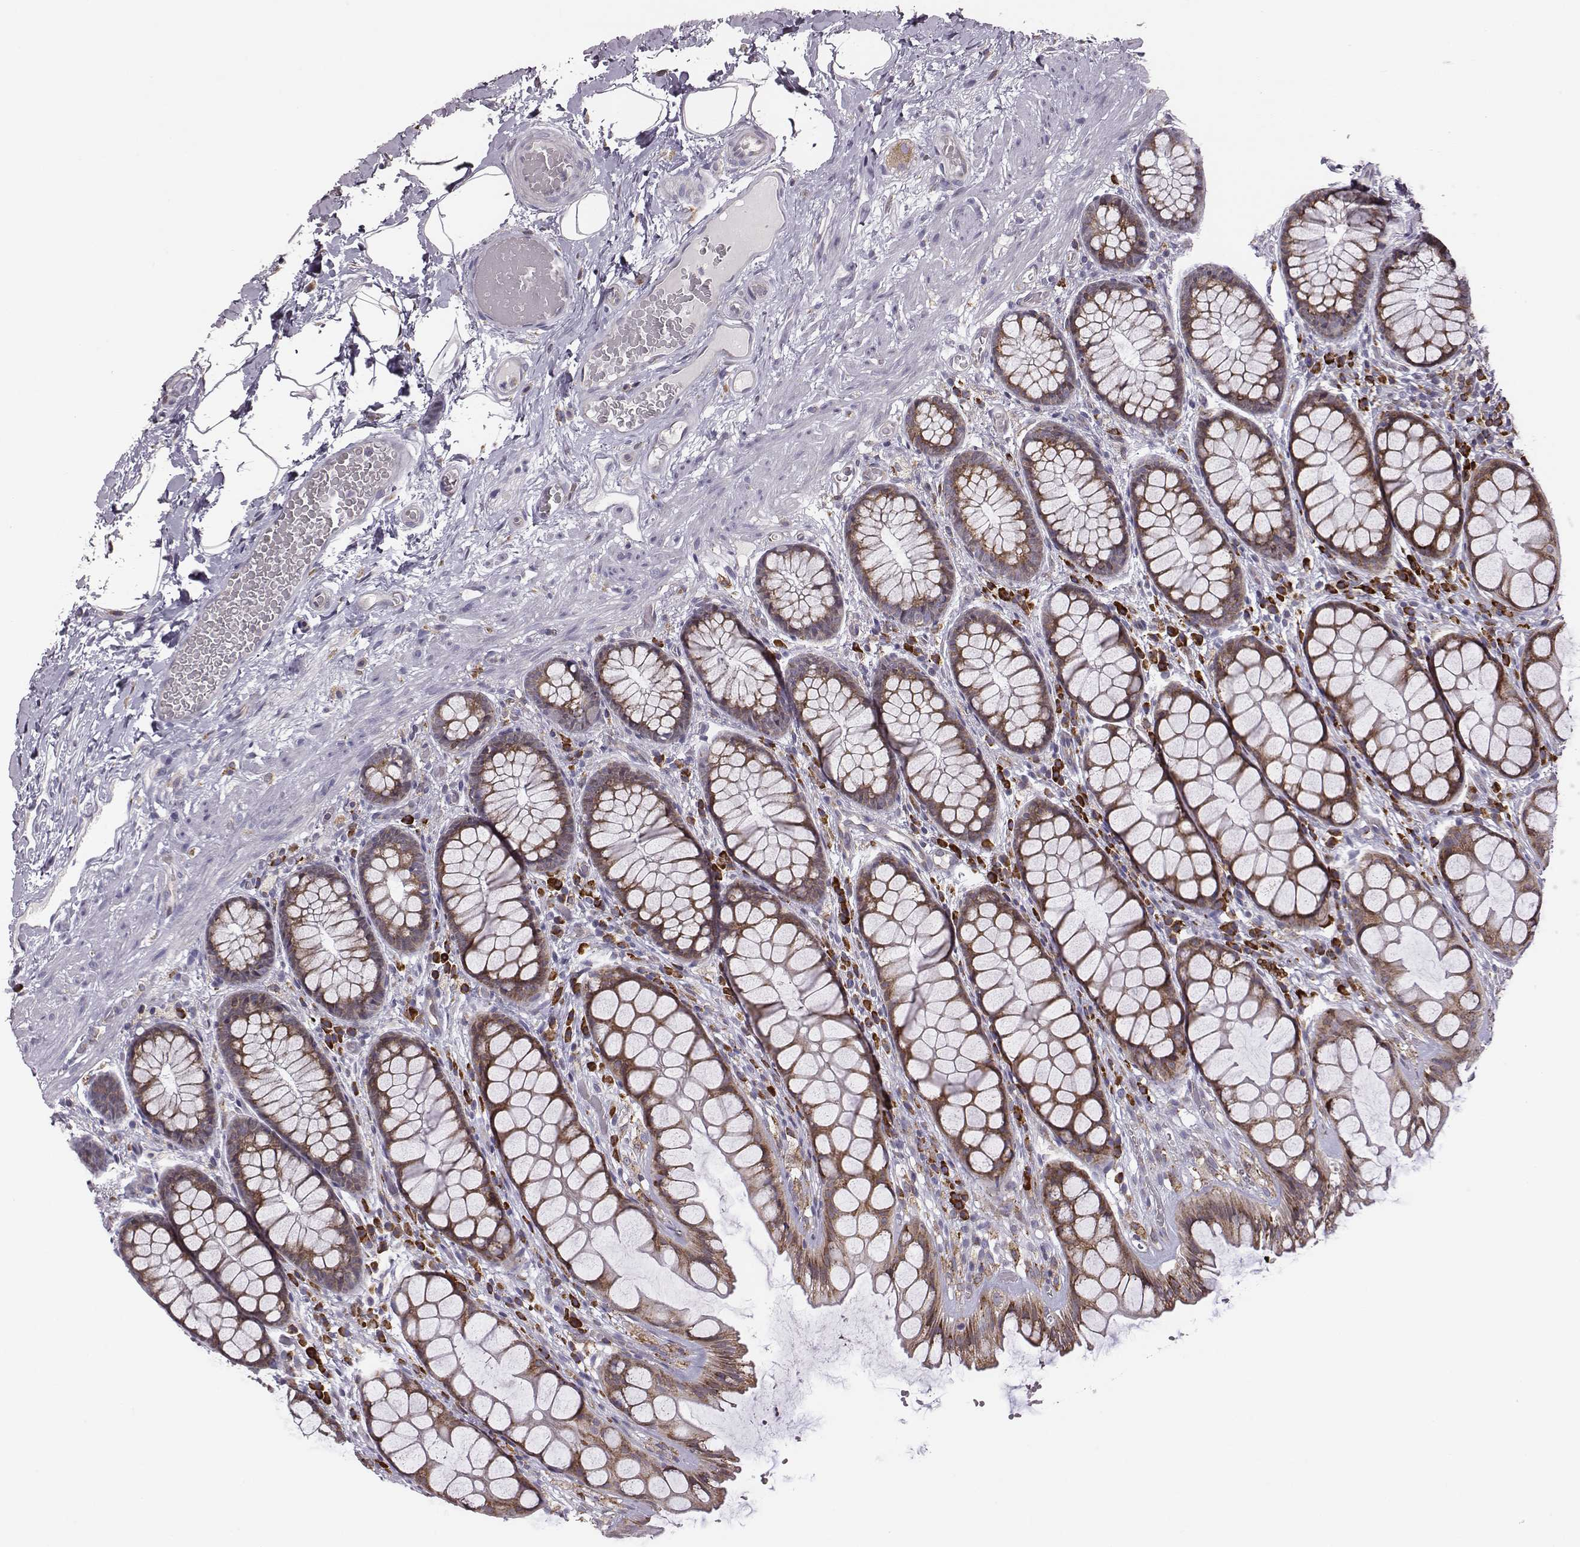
{"staining": {"intensity": "moderate", "quantity": ">75%", "location": "cytoplasmic/membranous"}, "tissue": "rectum", "cell_type": "Glandular cells", "image_type": "normal", "snomed": [{"axis": "morphology", "description": "Normal tissue, NOS"}, {"axis": "topography", "description": "Rectum"}], "caption": "Moderate cytoplasmic/membranous staining is appreciated in approximately >75% of glandular cells in benign rectum. (DAB (3,3'-diaminobenzidine) IHC with brightfield microscopy, high magnification).", "gene": "SELENOI", "patient": {"sex": "female", "age": 62}}